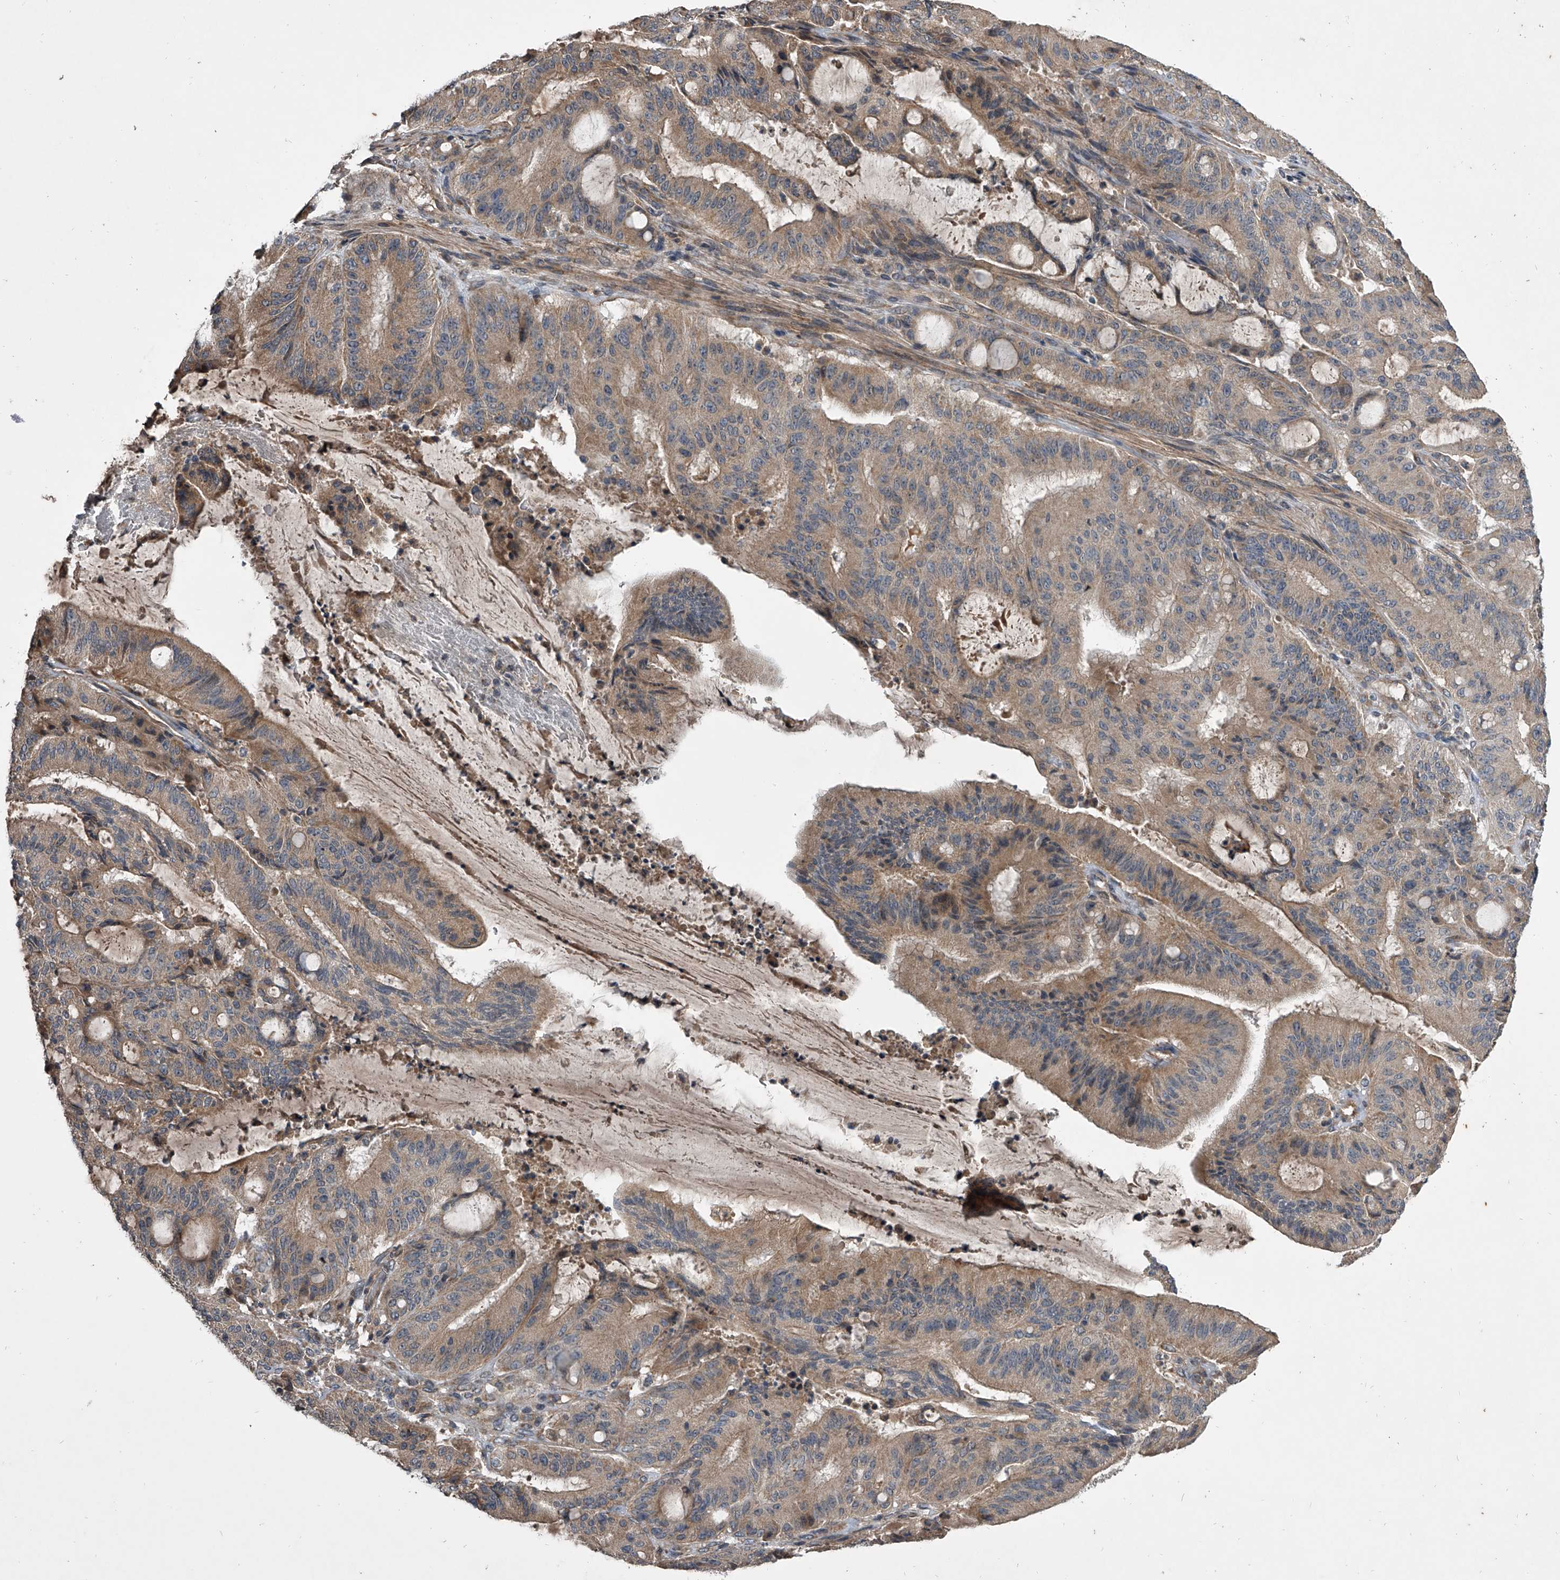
{"staining": {"intensity": "moderate", "quantity": ">75%", "location": "cytoplasmic/membranous"}, "tissue": "liver cancer", "cell_type": "Tumor cells", "image_type": "cancer", "snomed": [{"axis": "morphology", "description": "Normal tissue, NOS"}, {"axis": "morphology", "description": "Cholangiocarcinoma"}, {"axis": "topography", "description": "Liver"}, {"axis": "topography", "description": "Peripheral nerve tissue"}], "caption": "Immunohistochemical staining of liver cholangiocarcinoma displays moderate cytoplasmic/membranous protein expression in about >75% of tumor cells.", "gene": "NFS1", "patient": {"sex": "female", "age": 73}}